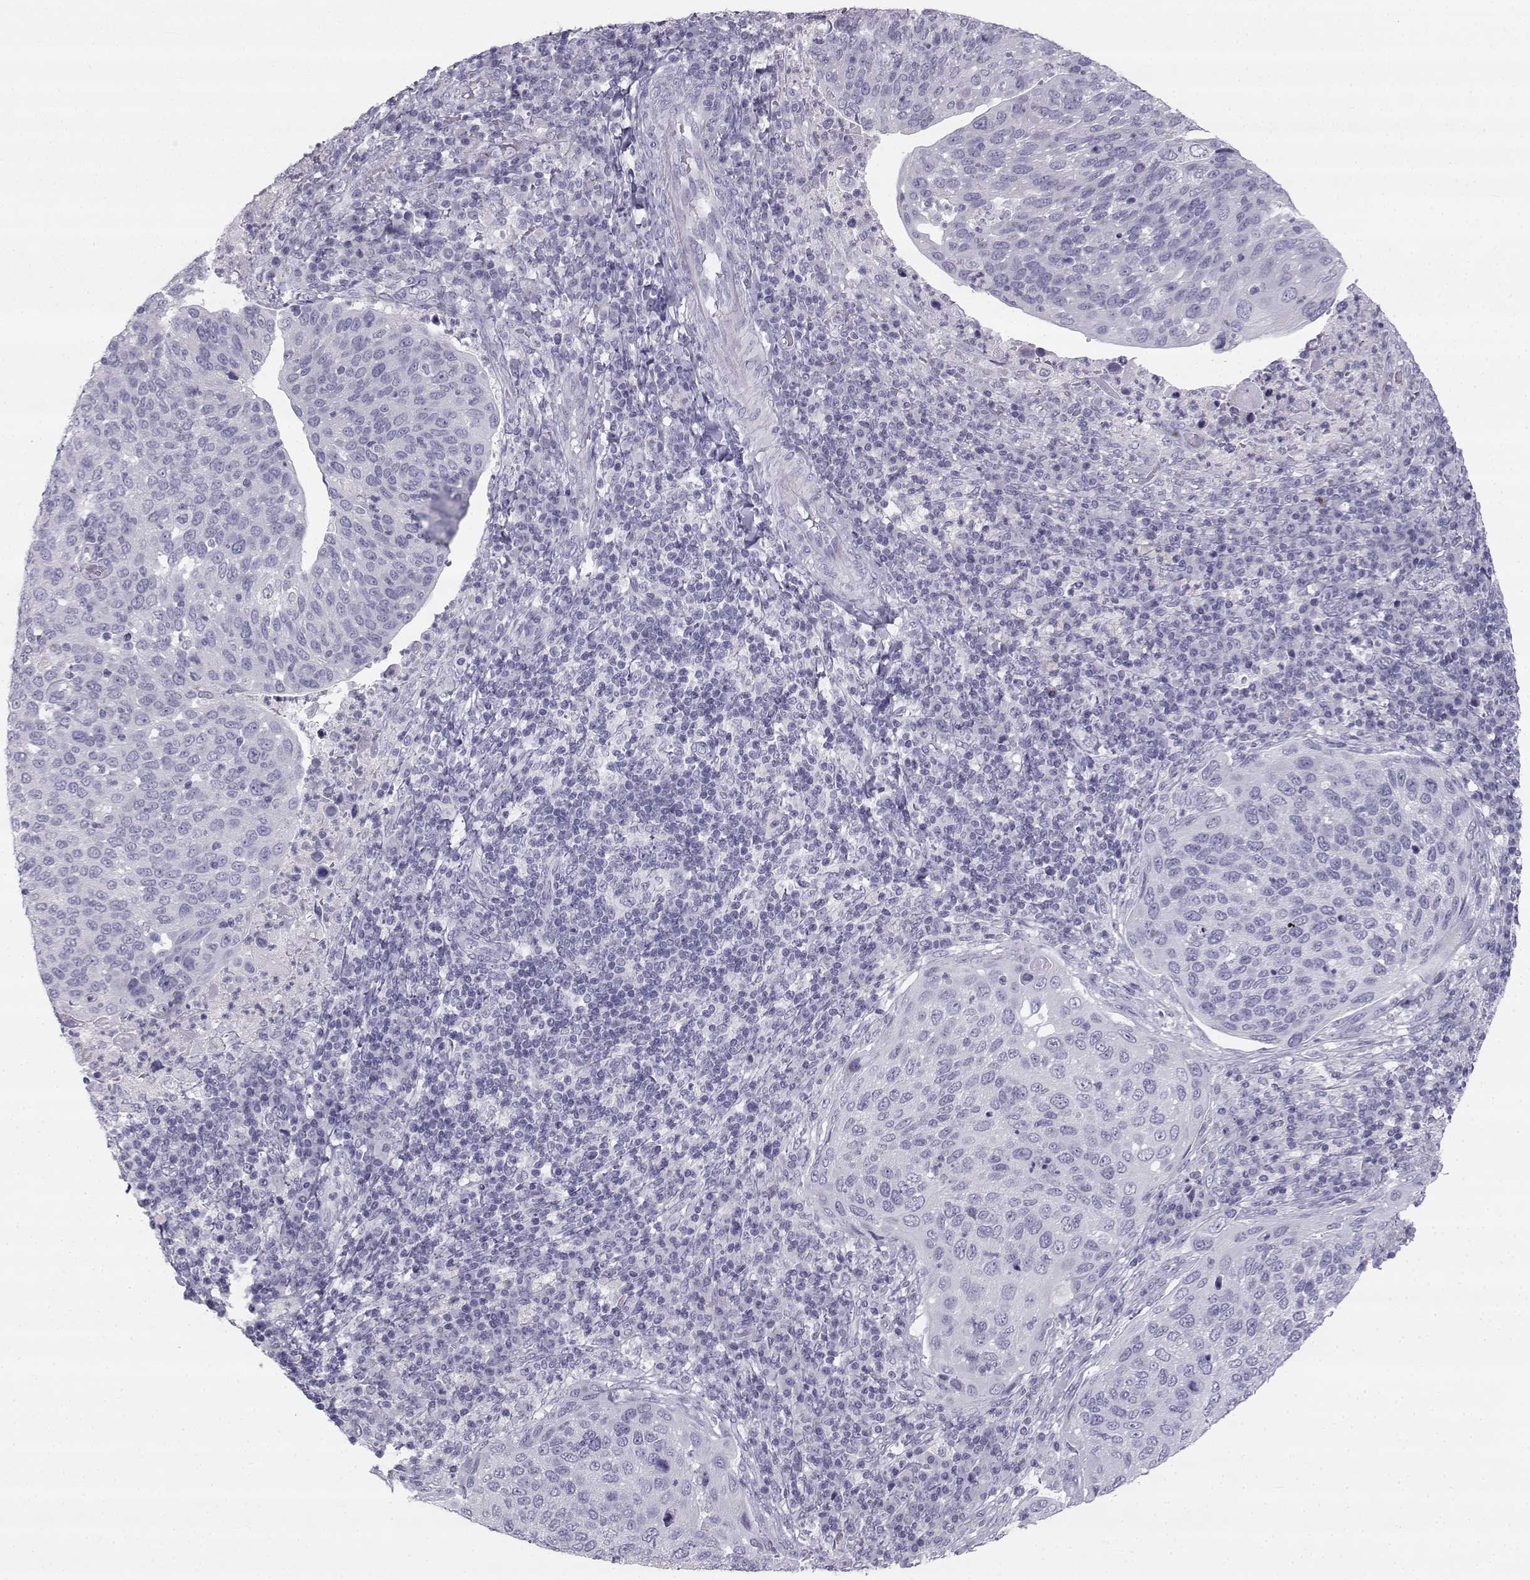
{"staining": {"intensity": "negative", "quantity": "none", "location": "none"}, "tissue": "cervical cancer", "cell_type": "Tumor cells", "image_type": "cancer", "snomed": [{"axis": "morphology", "description": "Squamous cell carcinoma, NOS"}, {"axis": "topography", "description": "Cervix"}], "caption": "Tumor cells show no significant protein expression in cervical cancer (squamous cell carcinoma).", "gene": "SYCE1", "patient": {"sex": "female", "age": 54}}